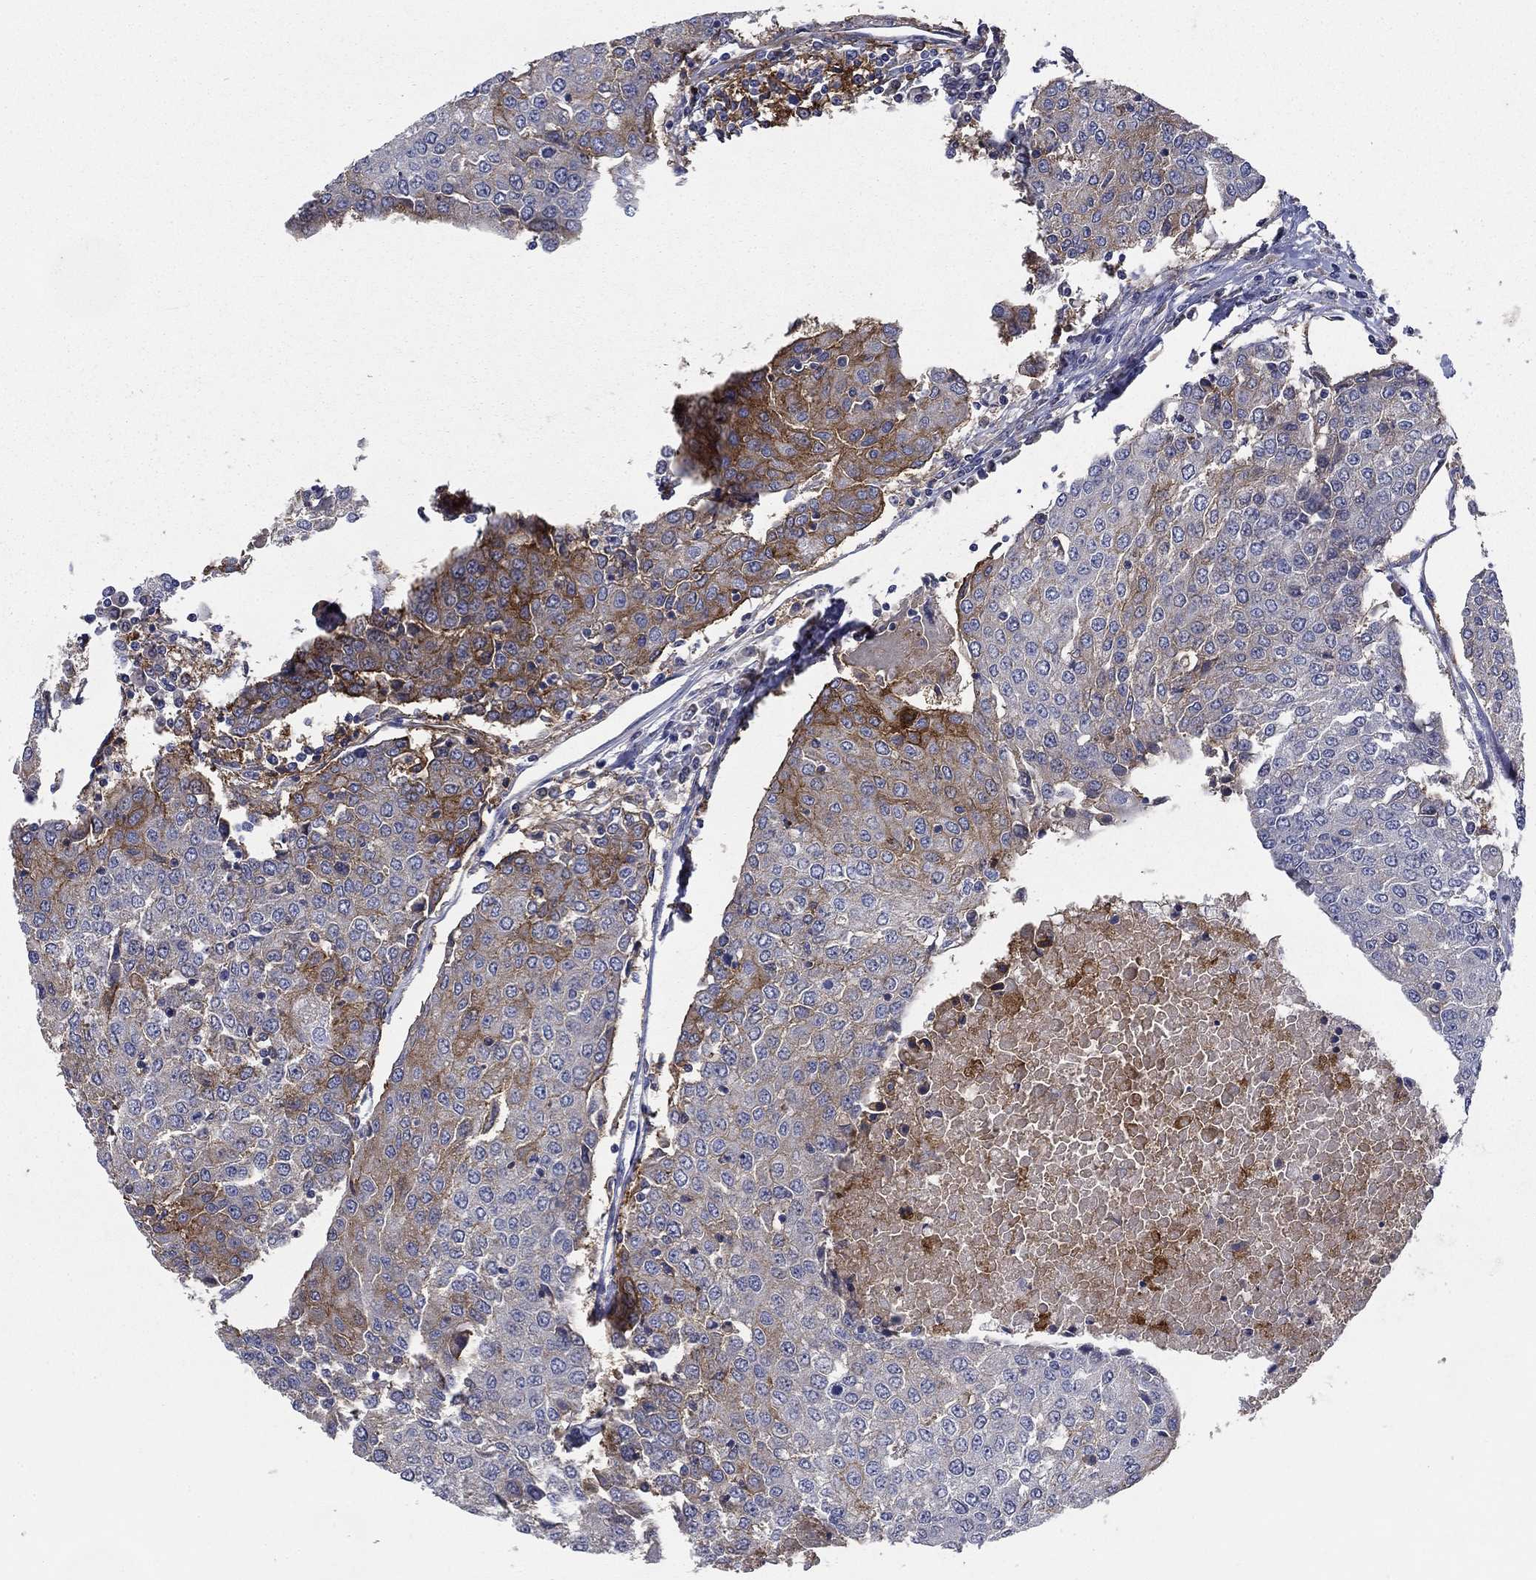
{"staining": {"intensity": "moderate", "quantity": "25%-75%", "location": "cytoplasmic/membranous"}, "tissue": "urothelial cancer", "cell_type": "Tumor cells", "image_type": "cancer", "snomed": [{"axis": "morphology", "description": "Urothelial carcinoma, High grade"}, {"axis": "topography", "description": "Urinary bladder"}], "caption": "Brown immunohistochemical staining in human urothelial carcinoma (high-grade) displays moderate cytoplasmic/membranous staining in approximately 25%-75% of tumor cells.", "gene": "CD274", "patient": {"sex": "female", "age": 85}}